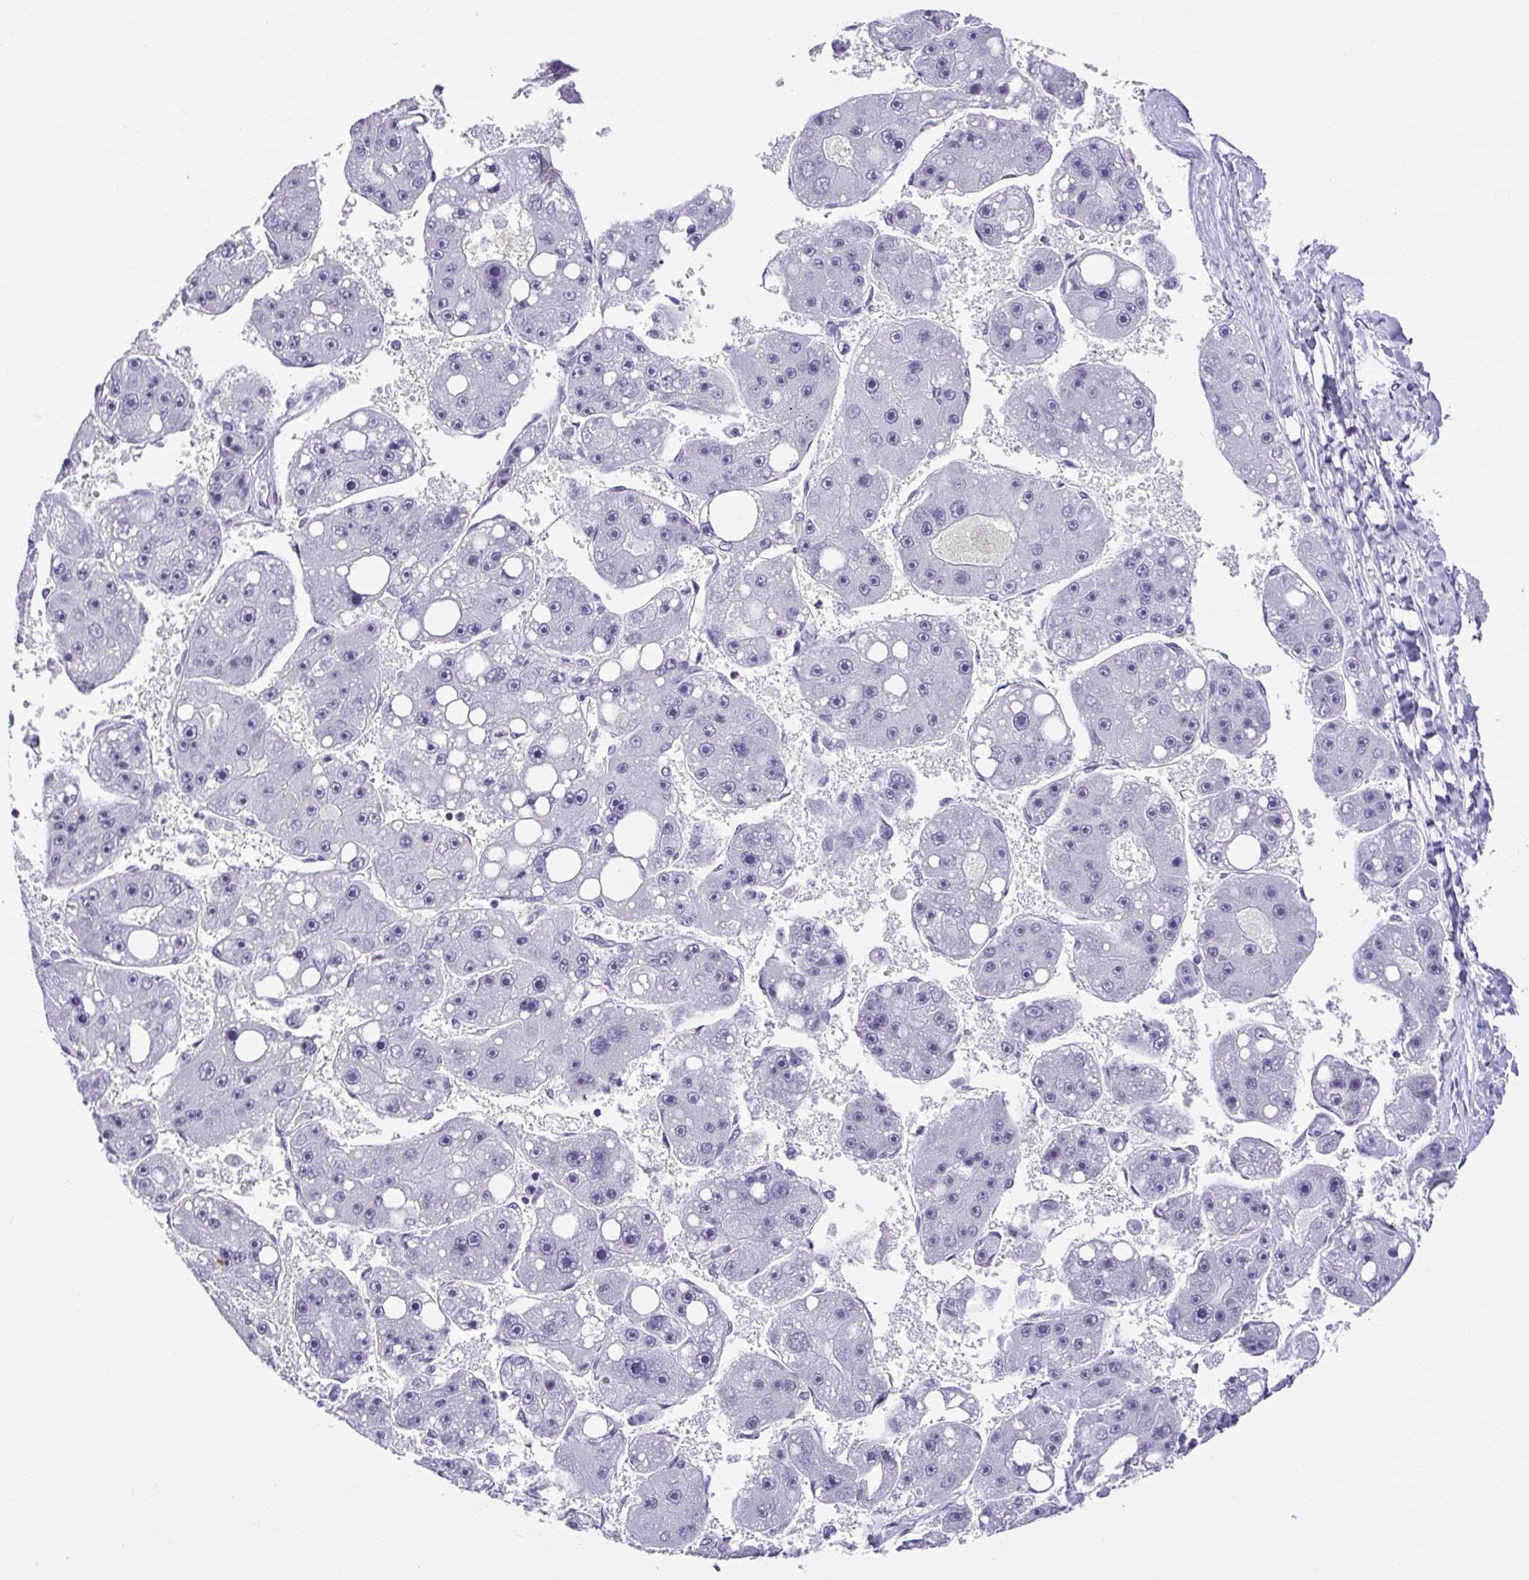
{"staining": {"intensity": "negative", "quantity": "none", "location": "none"}, "tissue": "liver cancer", "cell_type": "Tumor cells", "image_type": "cancer", "snomed": [{"axis": "morphology", "description": "Carcinoma, Hepatocellular, NOS"}, {"axis": "topography", "description": "Liver"}], "caption": "Immunohistochemical staining of liver cancer displays no significant positivity in tumor cells.", "gene": "TCF3", "patient": {"sex": "female", "age": 61}}